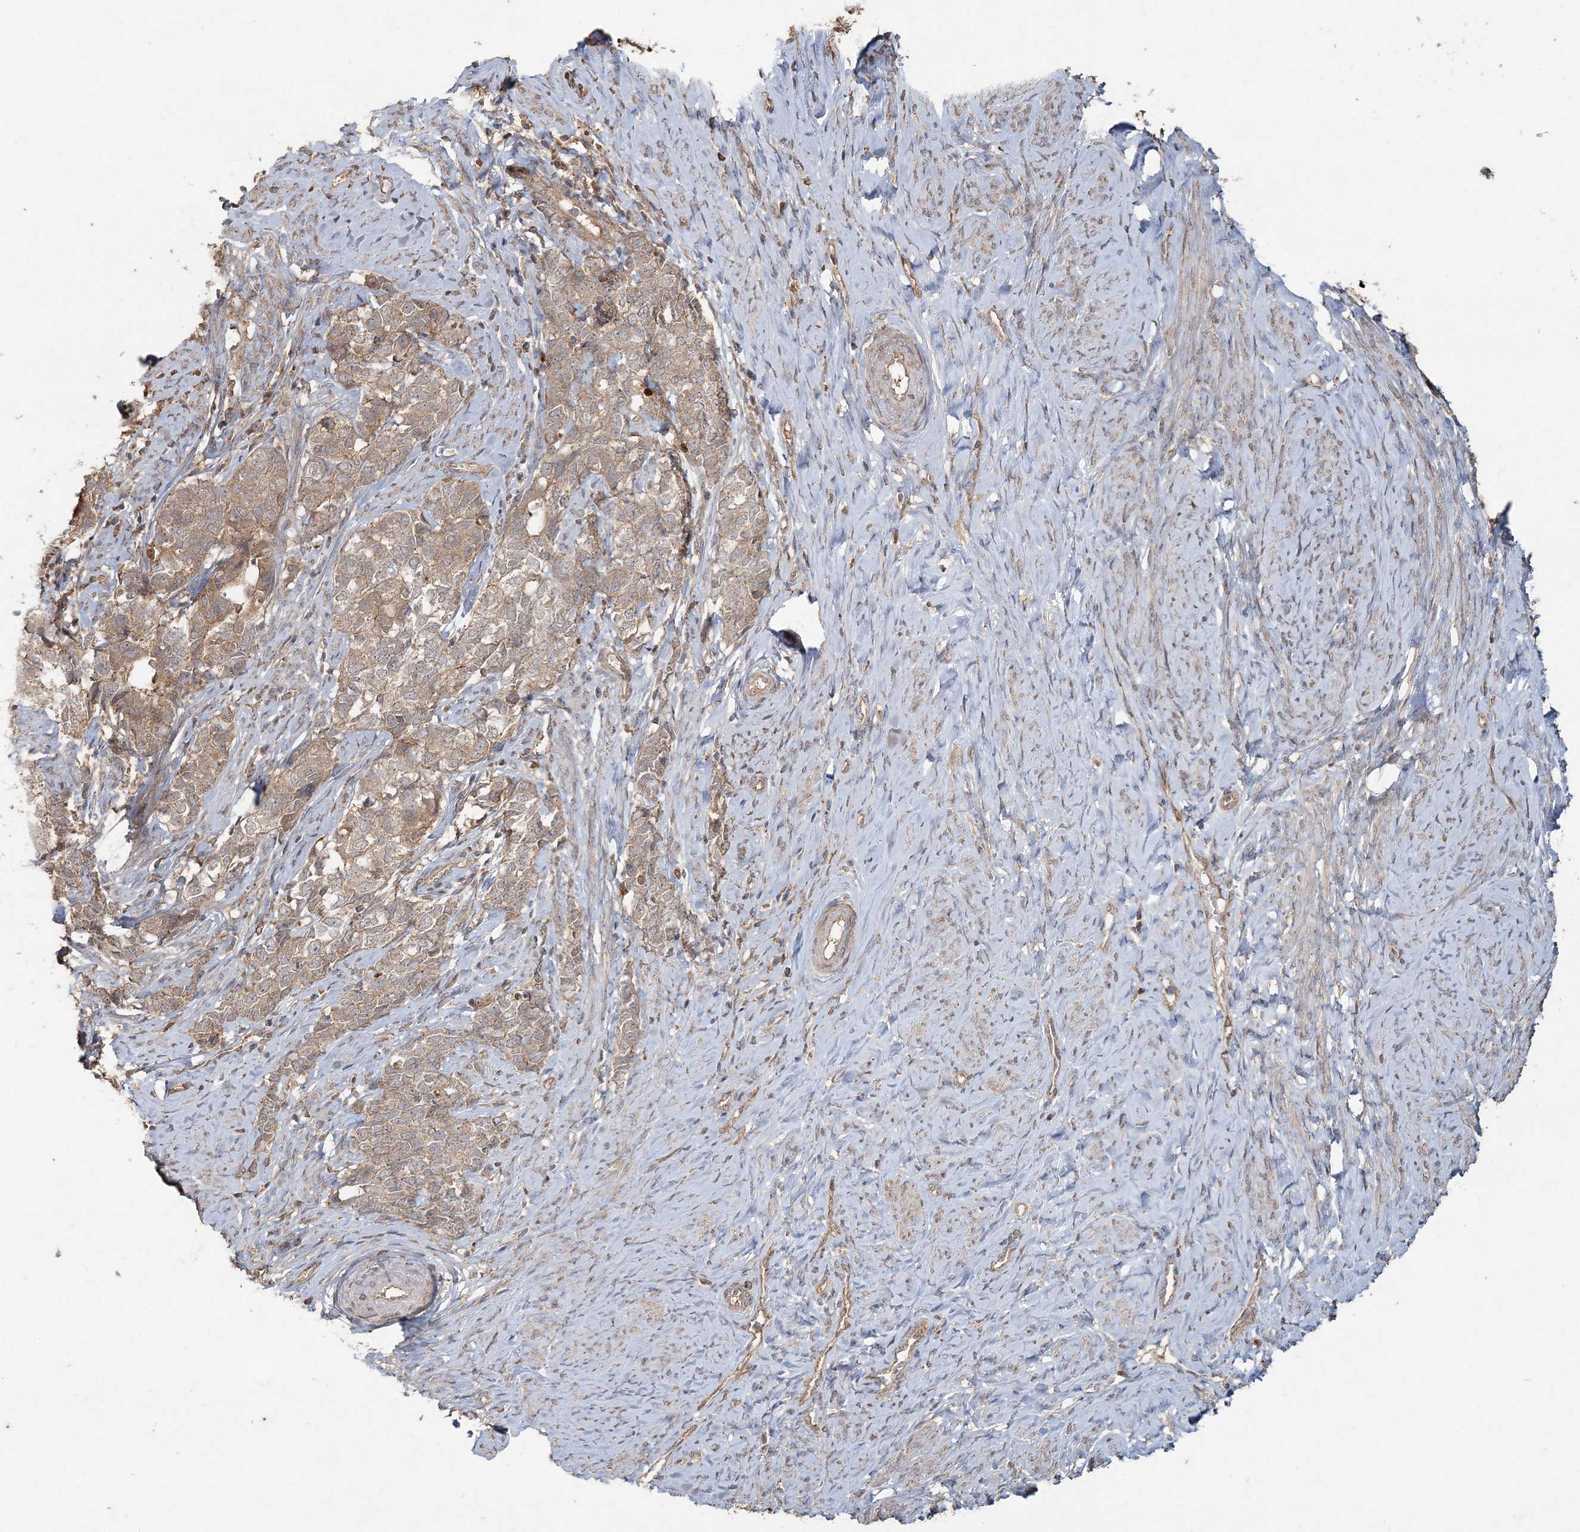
{"staining": {"intensity": "weak", "quantity": ">75%", "location": "cytoplasmic/membranous"}, "tissue": "cervical cancer", "cell_type": "Tumor cells", "image_type": "cancer", "snomed": [{"axis": "morphology", "description": "Squamous cell carcinoma, NOS"}, {"axis": "topography", "description": "Cervix"}], "caption": "A low amount of weak cytoplasmic/membranous staining is identified in approximately >75% of tumor cells in cervical cancer tissue.", "gene": "SPRY1", "patient": {"sex": "female", "age": 63}}